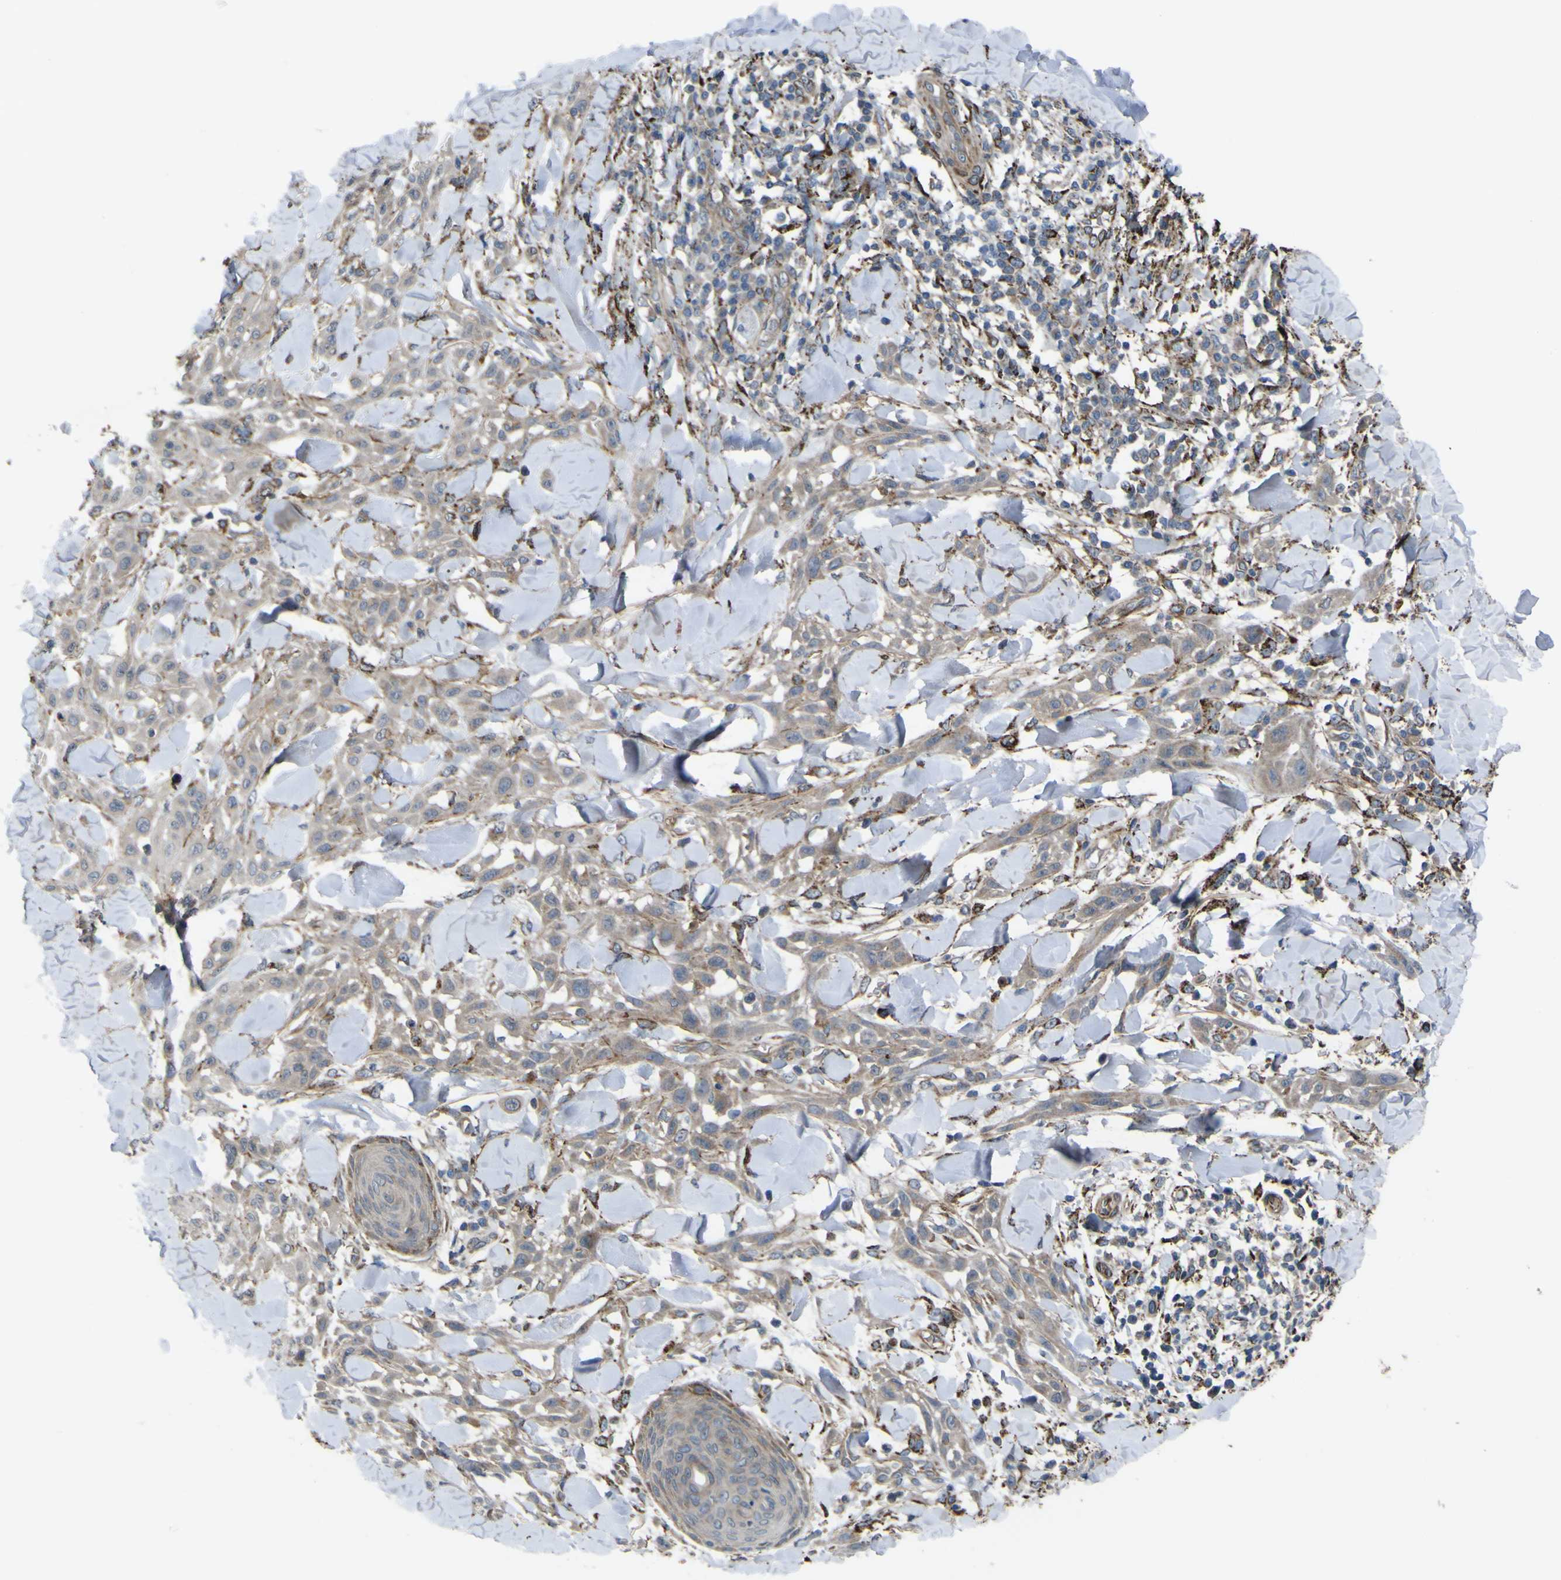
{"staining": {"intensity": "strong", "quantity": "<25%", "location": "cytoplasmic/membranous"}, "tissue": "skin cancer", "cell_type": "Tumor cells", "image_type": "cancer", "snomed": [{"axis": "morphology", "description": "Squamous cell carcinoma, NOS"}, {"axis": "topography", "description": "Skin"}], "caption": "Protein analysis of skin cancer tissue shows strong cytoplasmic/membranous positivity in about <25% of tumor cells.", "gene": "GPLD1", "patient": {"sex": "male", "age": 24}}